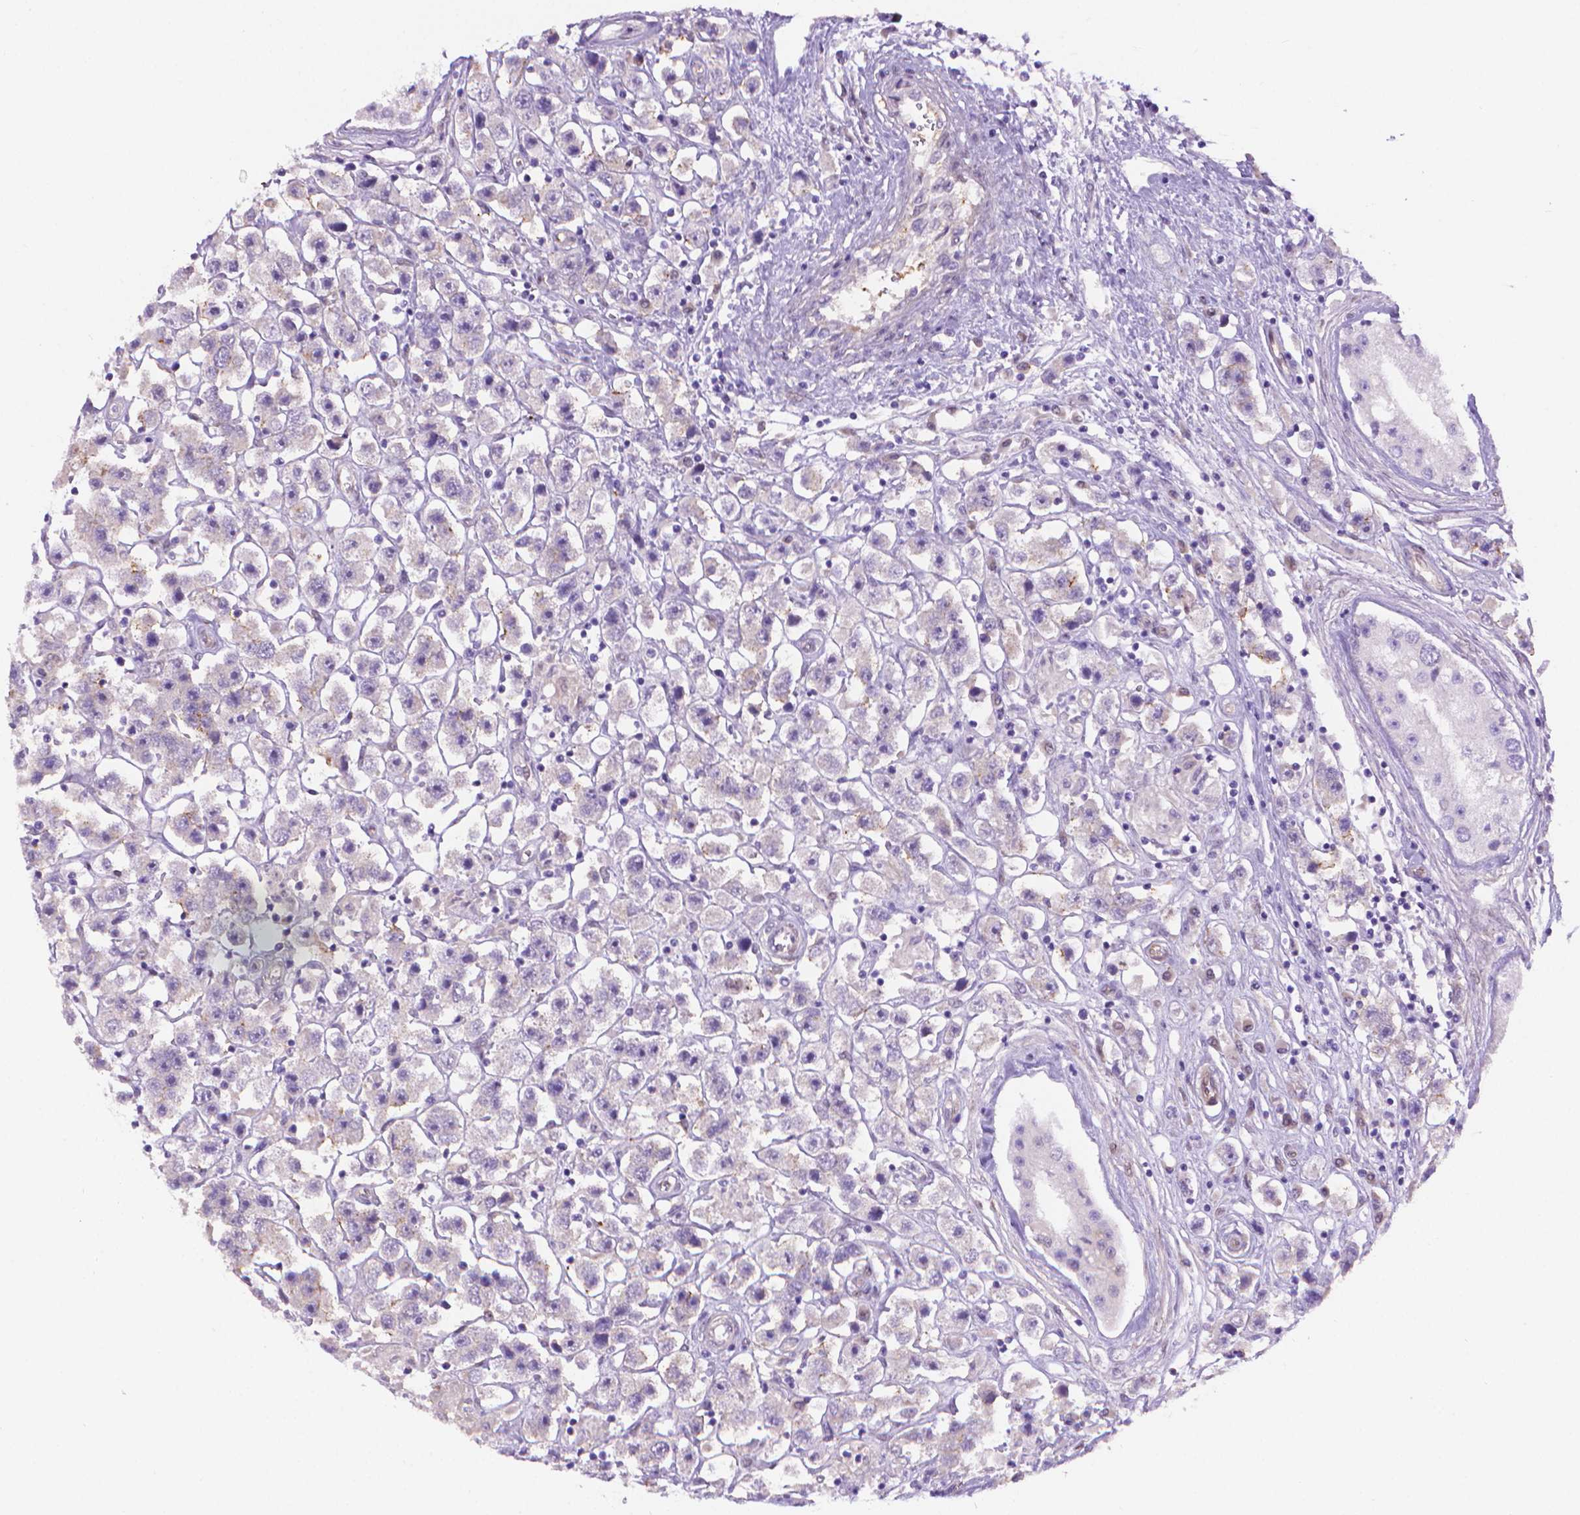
{"staining": {"intensity": "negative", "quantity": "none", "location": "none"}, "tissue": "testis cancer", "cell_type": "Tumor cells", "image_type": "cancer", "snomed": [{"axis": "morphology", "description": "Seminoma, NOS"}, {"axis": "topography", "description": "Testis"}], "caption": "Testis cancer (seminoma) stained for a protein using IHC exhibits no staining tumor cells.", "gene": "CLIC4", "patient": {"sex": "male", "age": 45}}